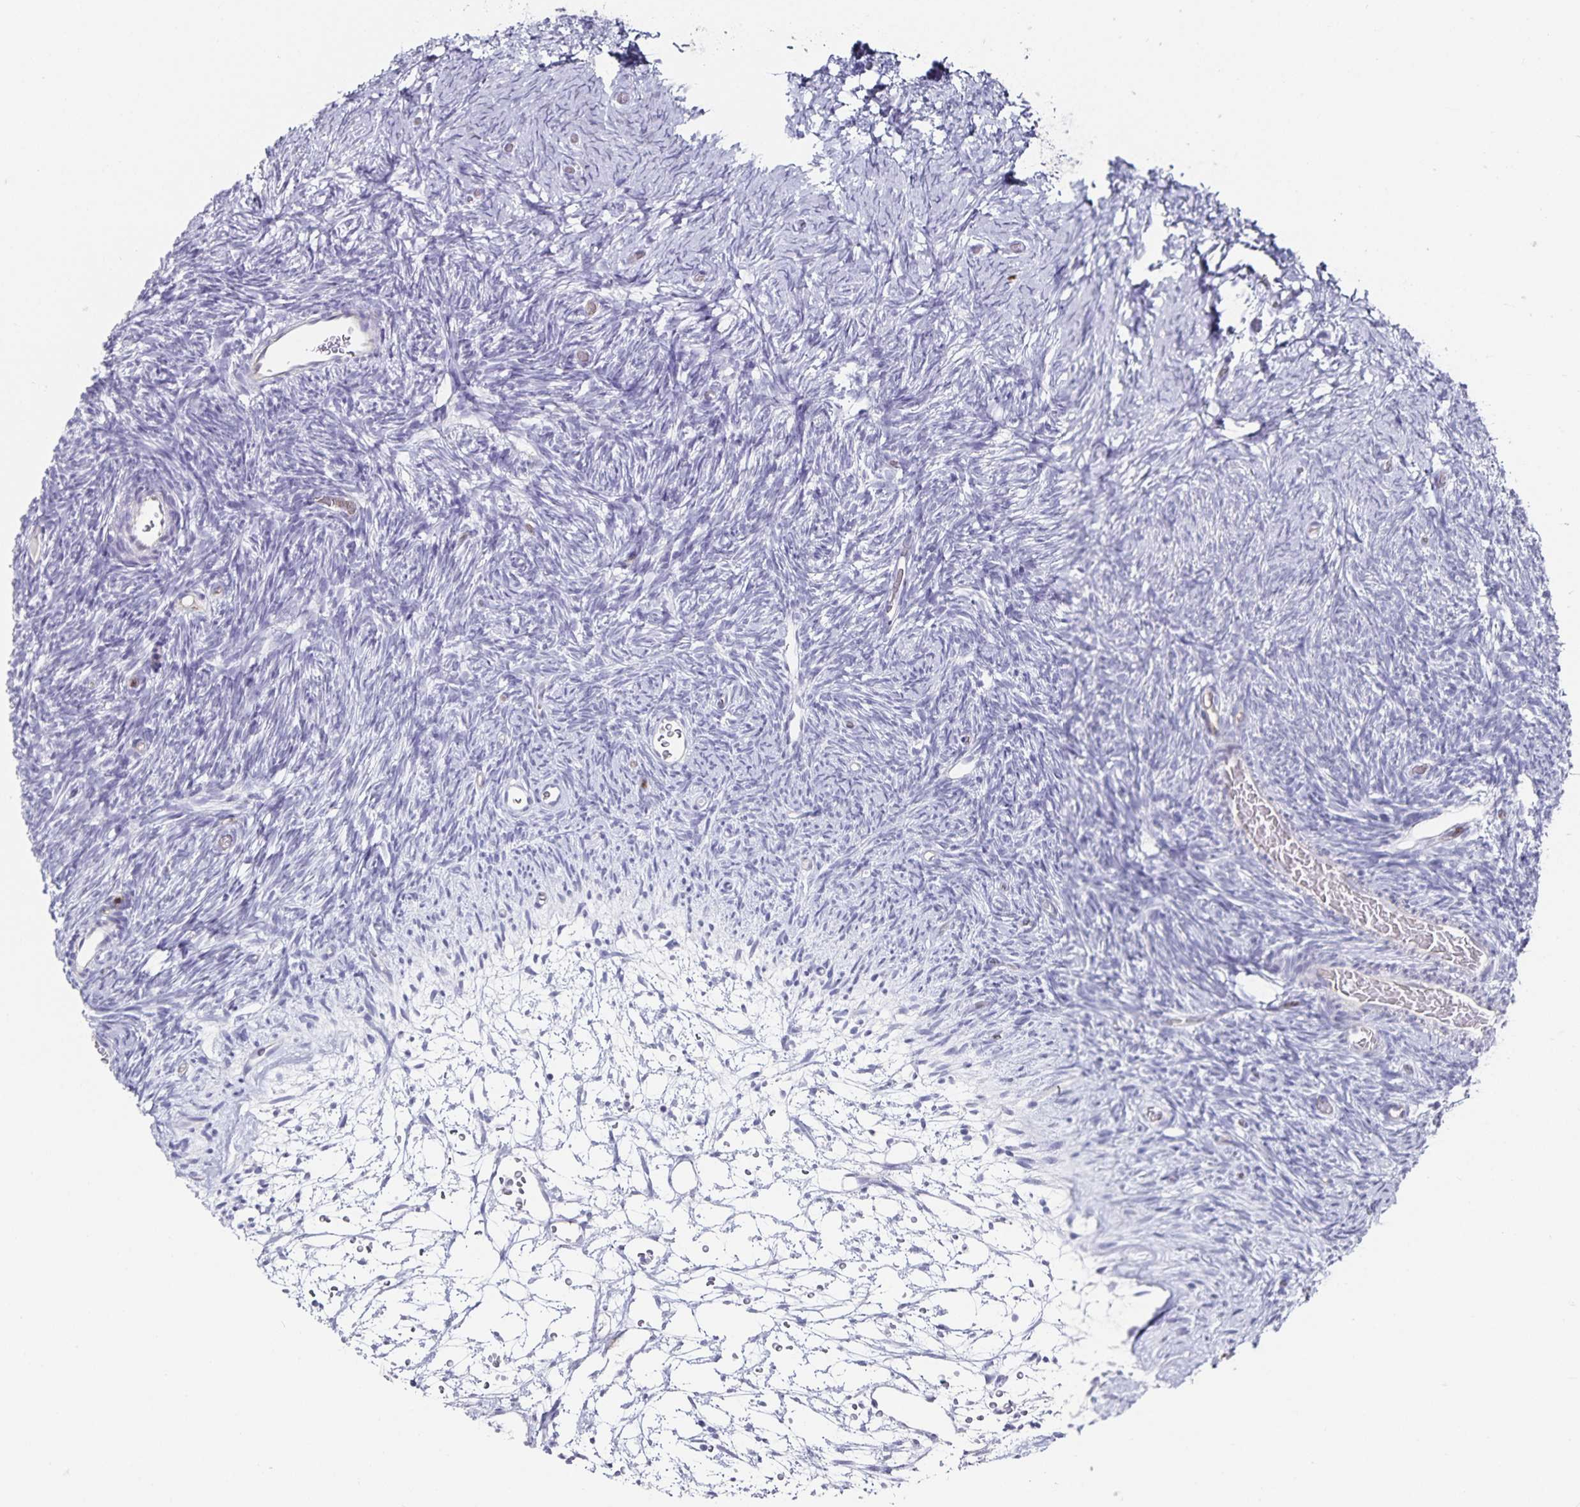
{"staining": {"intensity": "negative", "quantity": "none", "location": "none"}, "tissue": "ovary", "cell_type": "Ovarian stroma cells", "image_type": "normal", "snomed": [{"axis": "morphology", "description": "Normal tissue, NOS"}, {"axis": "topography", "description": "Ovary"}], "caption": "Immunohistochemistry (IHC) photomicrograph of unremarkable ovary: human ovary stained with DAB (3,3'-diaminobenzidine) displays no significant protein expression in ovarian stroma cells.", "gene": "PODXL", "patient": {"sex": "female", "age": 39}}